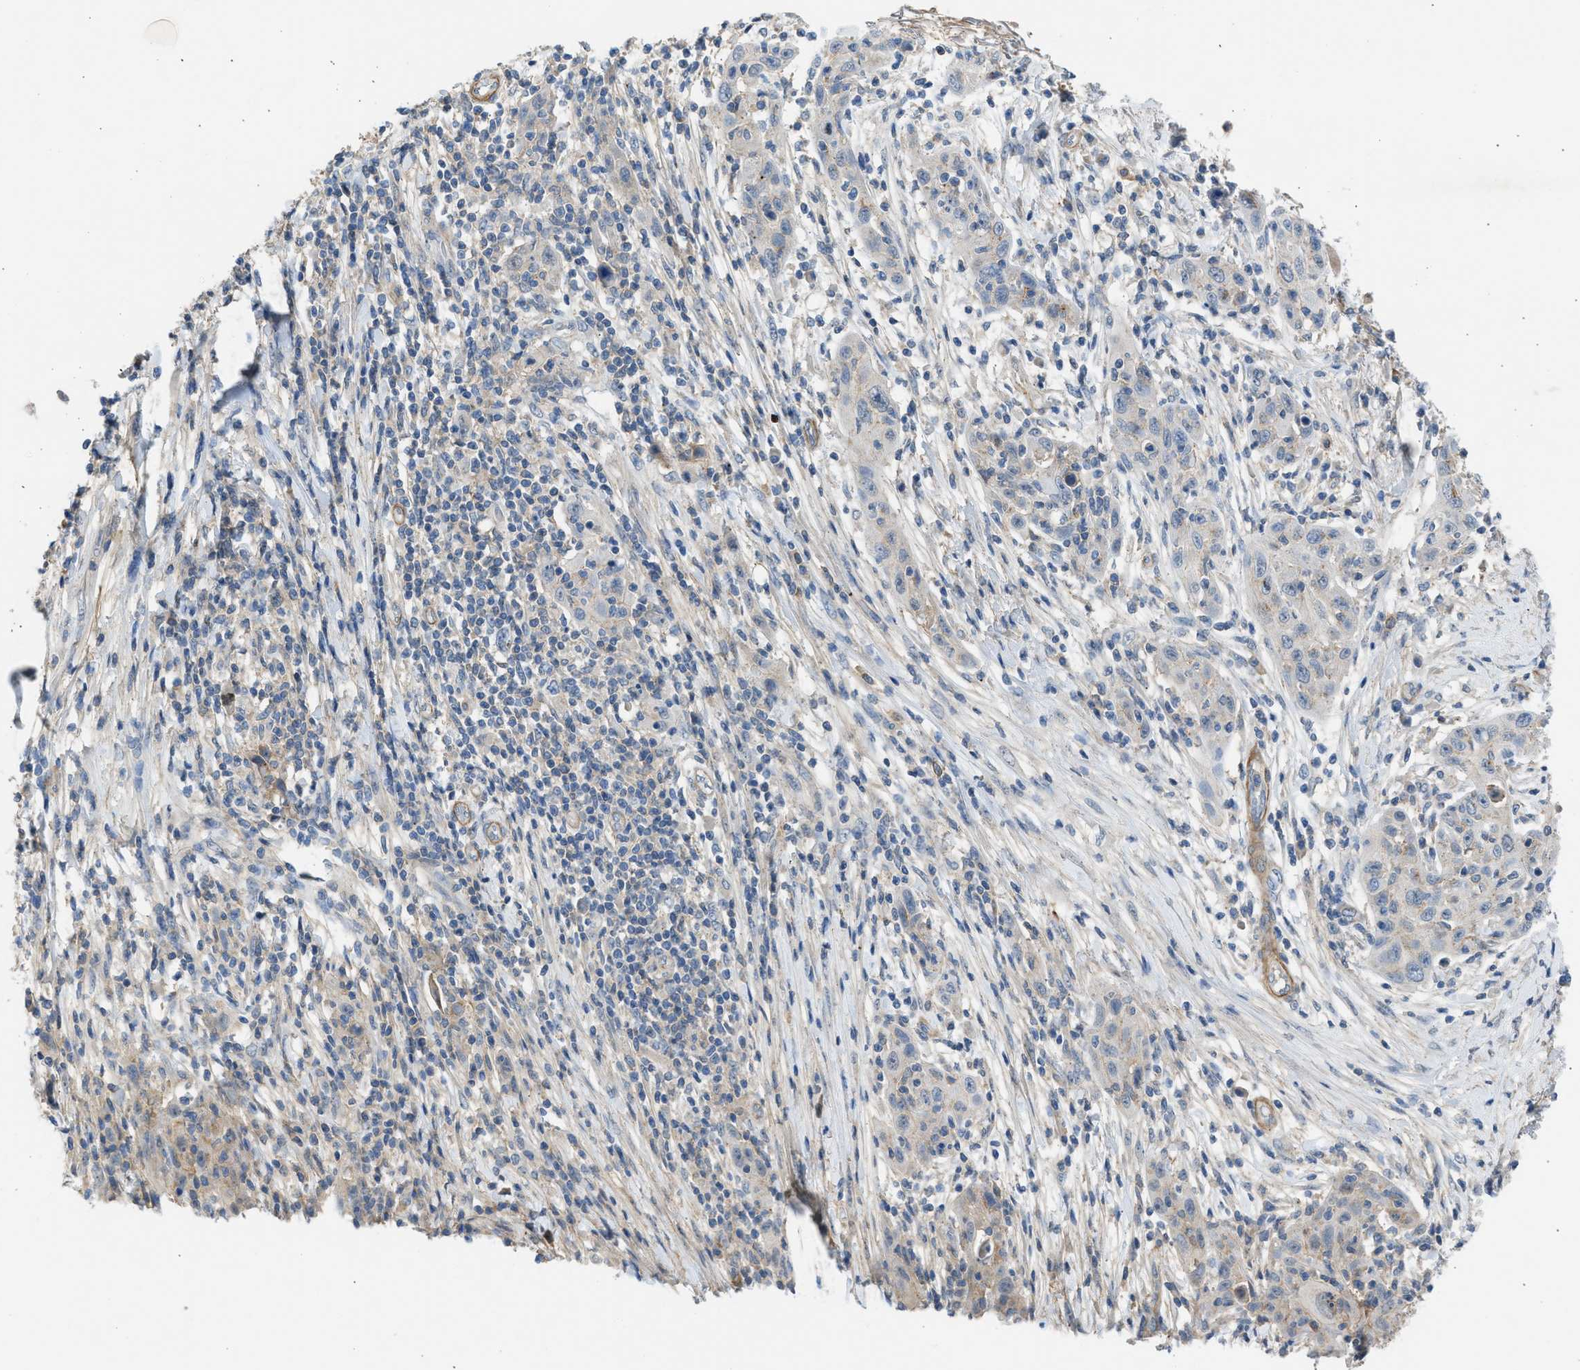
{"staining": {"intensity": "negative", "quantity": "none", "location": "none"}, "tissue": "skin cancer", "cell_type": "Tumor cells", "image_type": "cancer", "snomed": [{"axis": "morphology", "description": "Squamous cell carcinoma, NOS"}, {"axis": "topography", "description": "Skin"}], "caption": "Squamous cell carcinoma (skin) was stained to show a protein in brown. There is no significant positivity in tumor cells.", "gene": "PCNX3", "patient": {"sex": "female", "age": 88}}